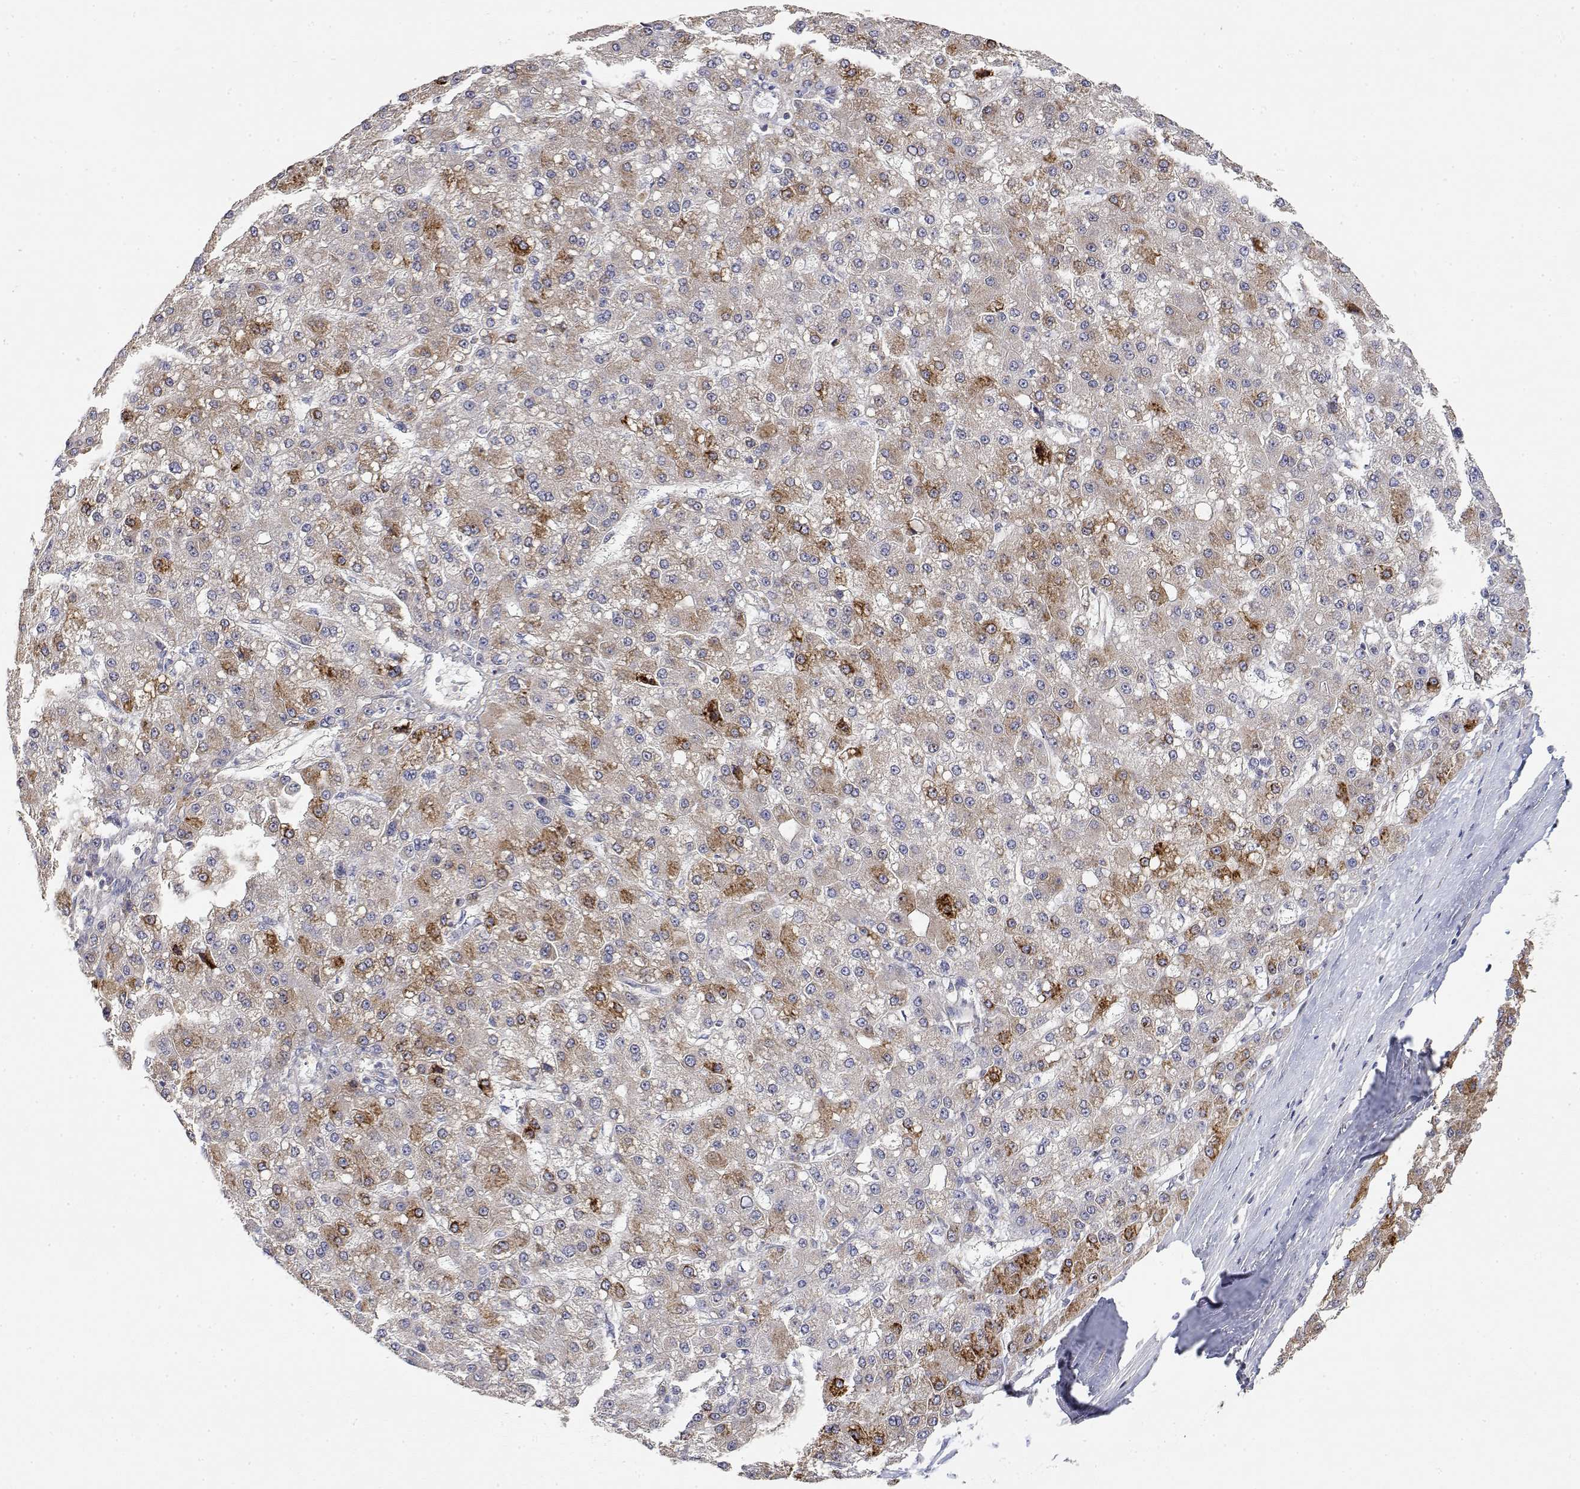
{"staining": {"intensity": "strong", "quantity": "<25%", "location": "cytoplasmic/membranous"}, "tissue": "liver cancer", "cell_type": "Tumor cells", "image_type": "cancer", "snomed": [{"axis": "morphology", "description": "Carcinoma, Hepatocellular, NOS"}, {"axis": "topography", "description": "Liver"}], "caption": "Hepatocellular carcinoma (liver) tissue displays strong cytoplasmic/membranous positivity in approximately <25% of tumor cells (DAB IHC with brightfield microscopy, high magnification).", "gene": "LONRF3", "patient": {"sex": "male", "age": 67}}